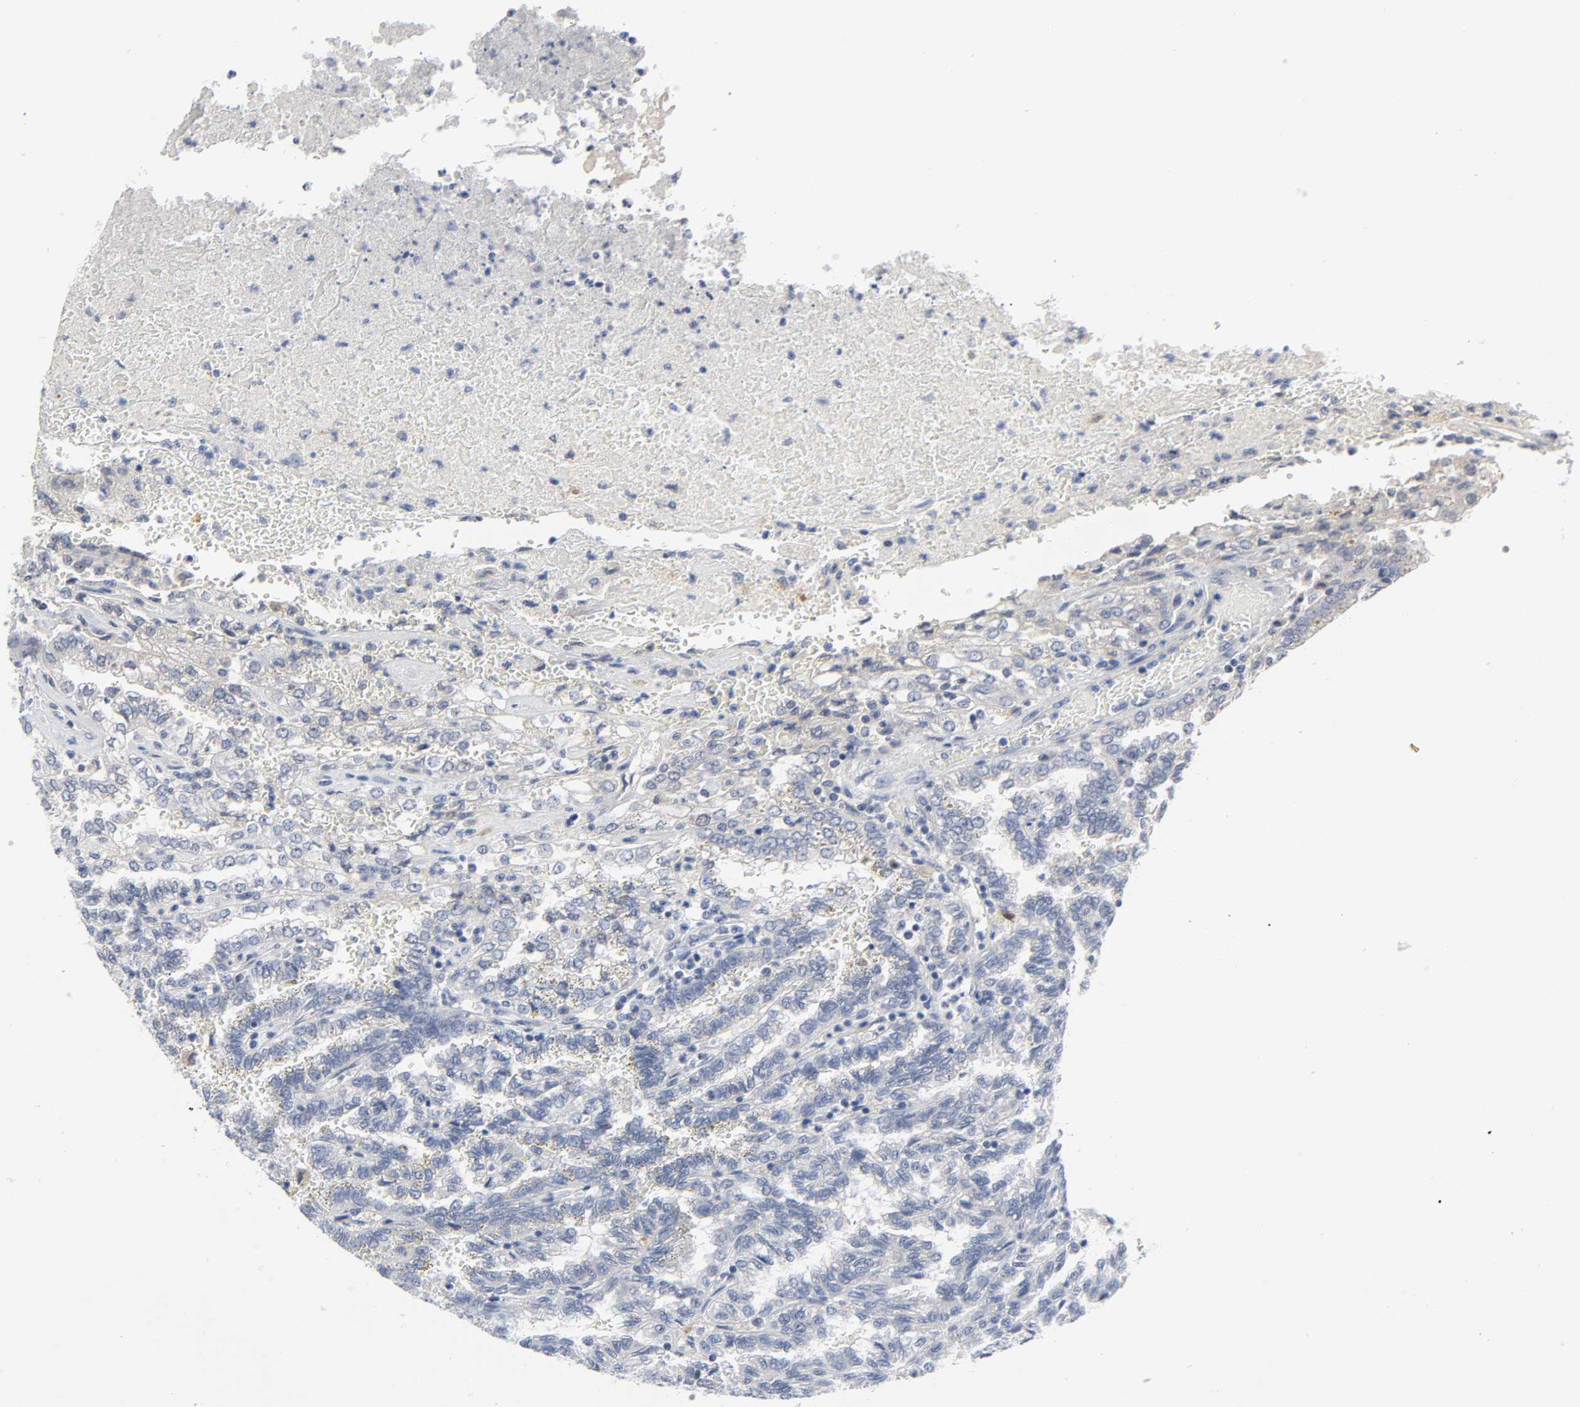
{"staining": {"intensity": "negative", "quantity": "none", "location": "none"}, "tissue": "renal cancer", "cell_type": "Tumor cells", "image_type": "cancer", "snomed": [{"axis": "morphology", "description": "Inflammation, NOS"}, {"axis": "morphology", "description": "Adenocarcinoma, NOS"}, {"axis": "topography", "description": "Kidney"}], "caption": "The image displays no staining of tumor cells in renal cancer.", "gene": "WEE1", "patient": {"sex": "male", "age": 68}}